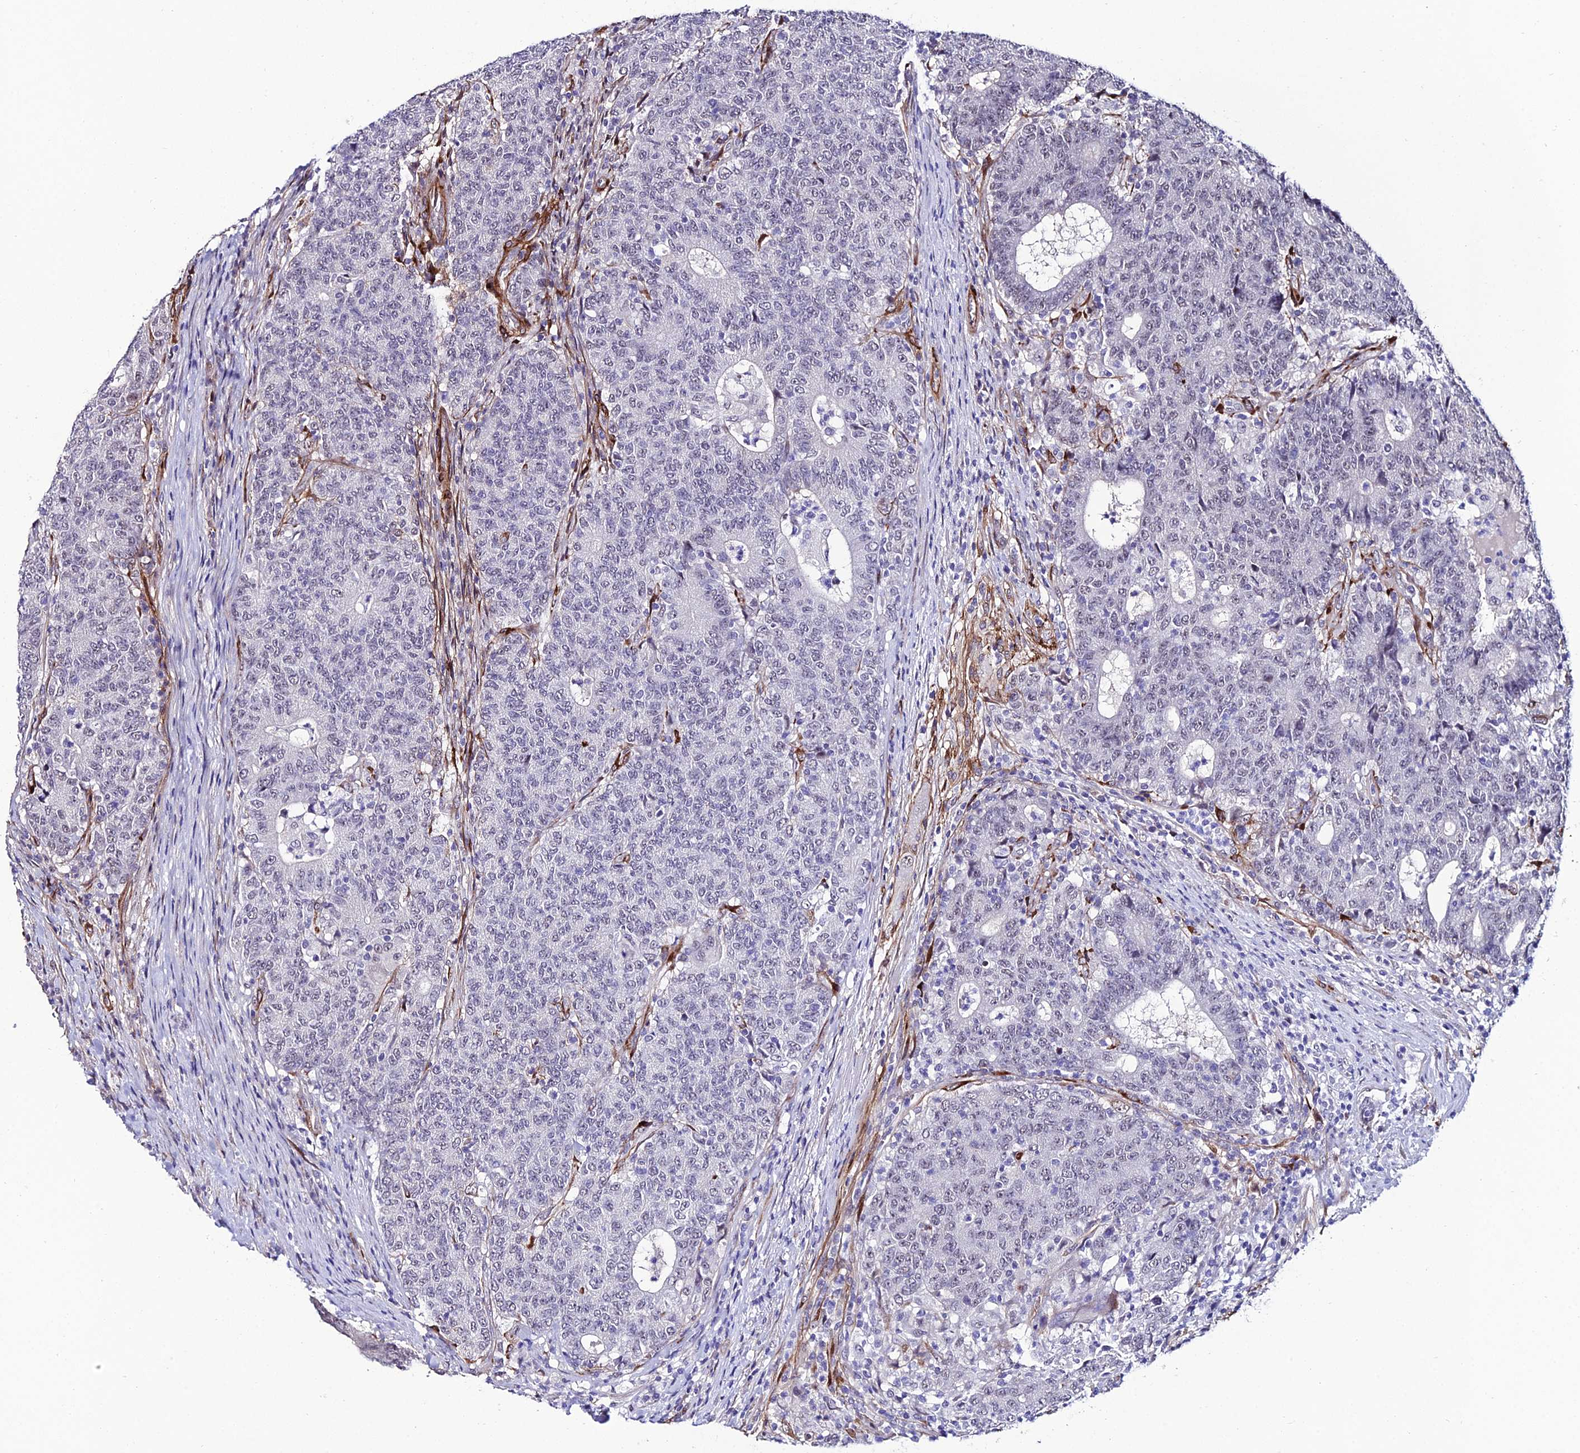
{"staining": {"intensity": "negative", "quantity": "none", "location": "none"}, "tissue": "colorectal cancer", "cell_type": "Tumor cells", "image_type": "cancer", "snomed": [{"axis": "morphology", "description": "Adenocarcinoma, NOS"}, {"axis": "topography", "description": "Colon"}], "caption": "Protein analysis of colorectal cancer reveals no significant positivity in tumor cells. Nuclei are stained in blue.", "gene": "SYT15", "patient": {"sex": "female", "age": 75}}